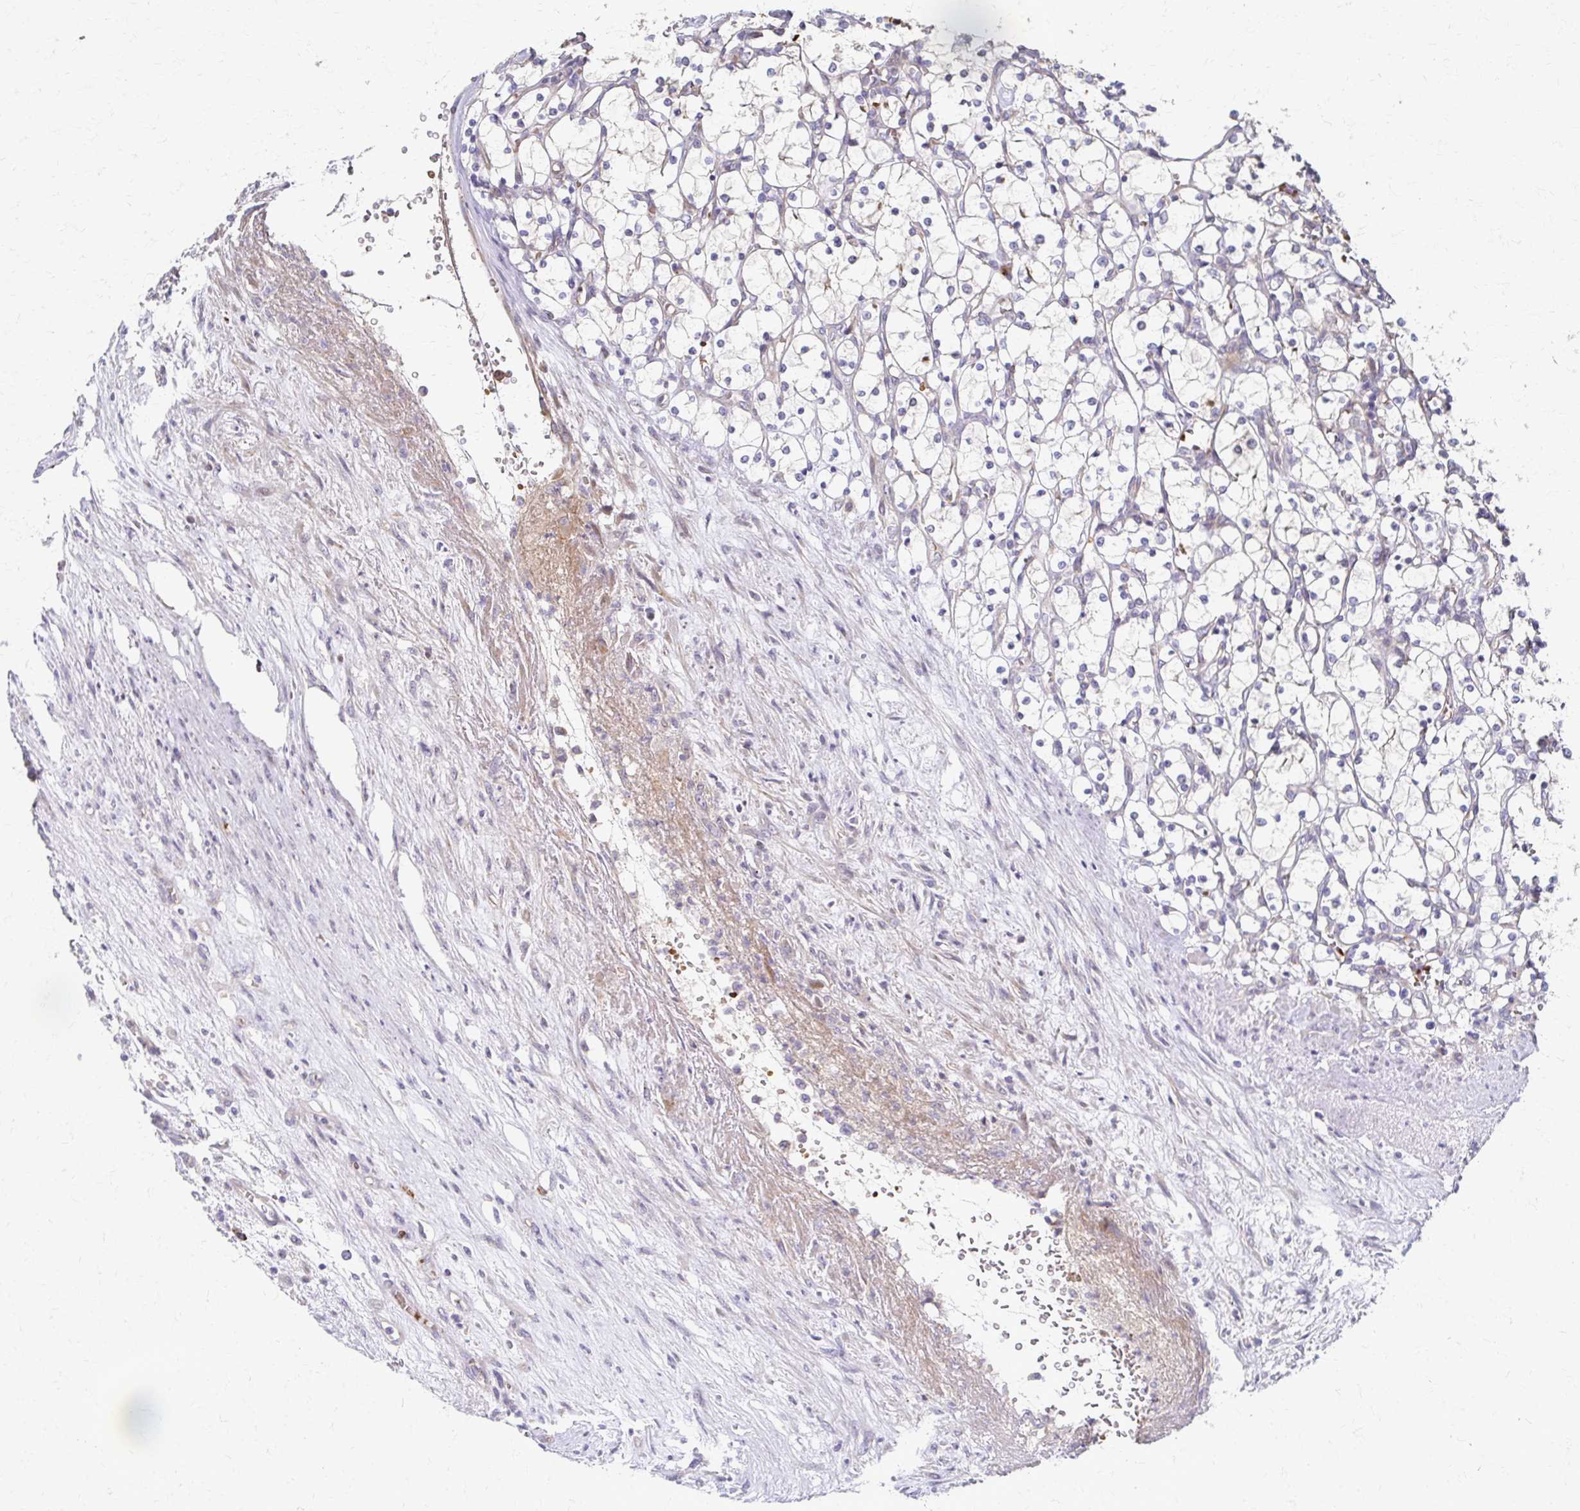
{"staining": {"intensity": "negative", "quantity": "none", "location": "none"}, "tissue": "renal cancer", "cell_type": "Tumor cells", "image_type": "cancer", "snomed": [{"axis": "morphology", "description": "Adenocarcinoma, NOS"}, {"axis": "topography", "description": "Kidney"}], "caption": "A photomicrograph of human adenocarcinoma (renal) is negative for staining in tumor cells.", "gene": "SKA2", "patient": {"sex": "female", "age": 69}}